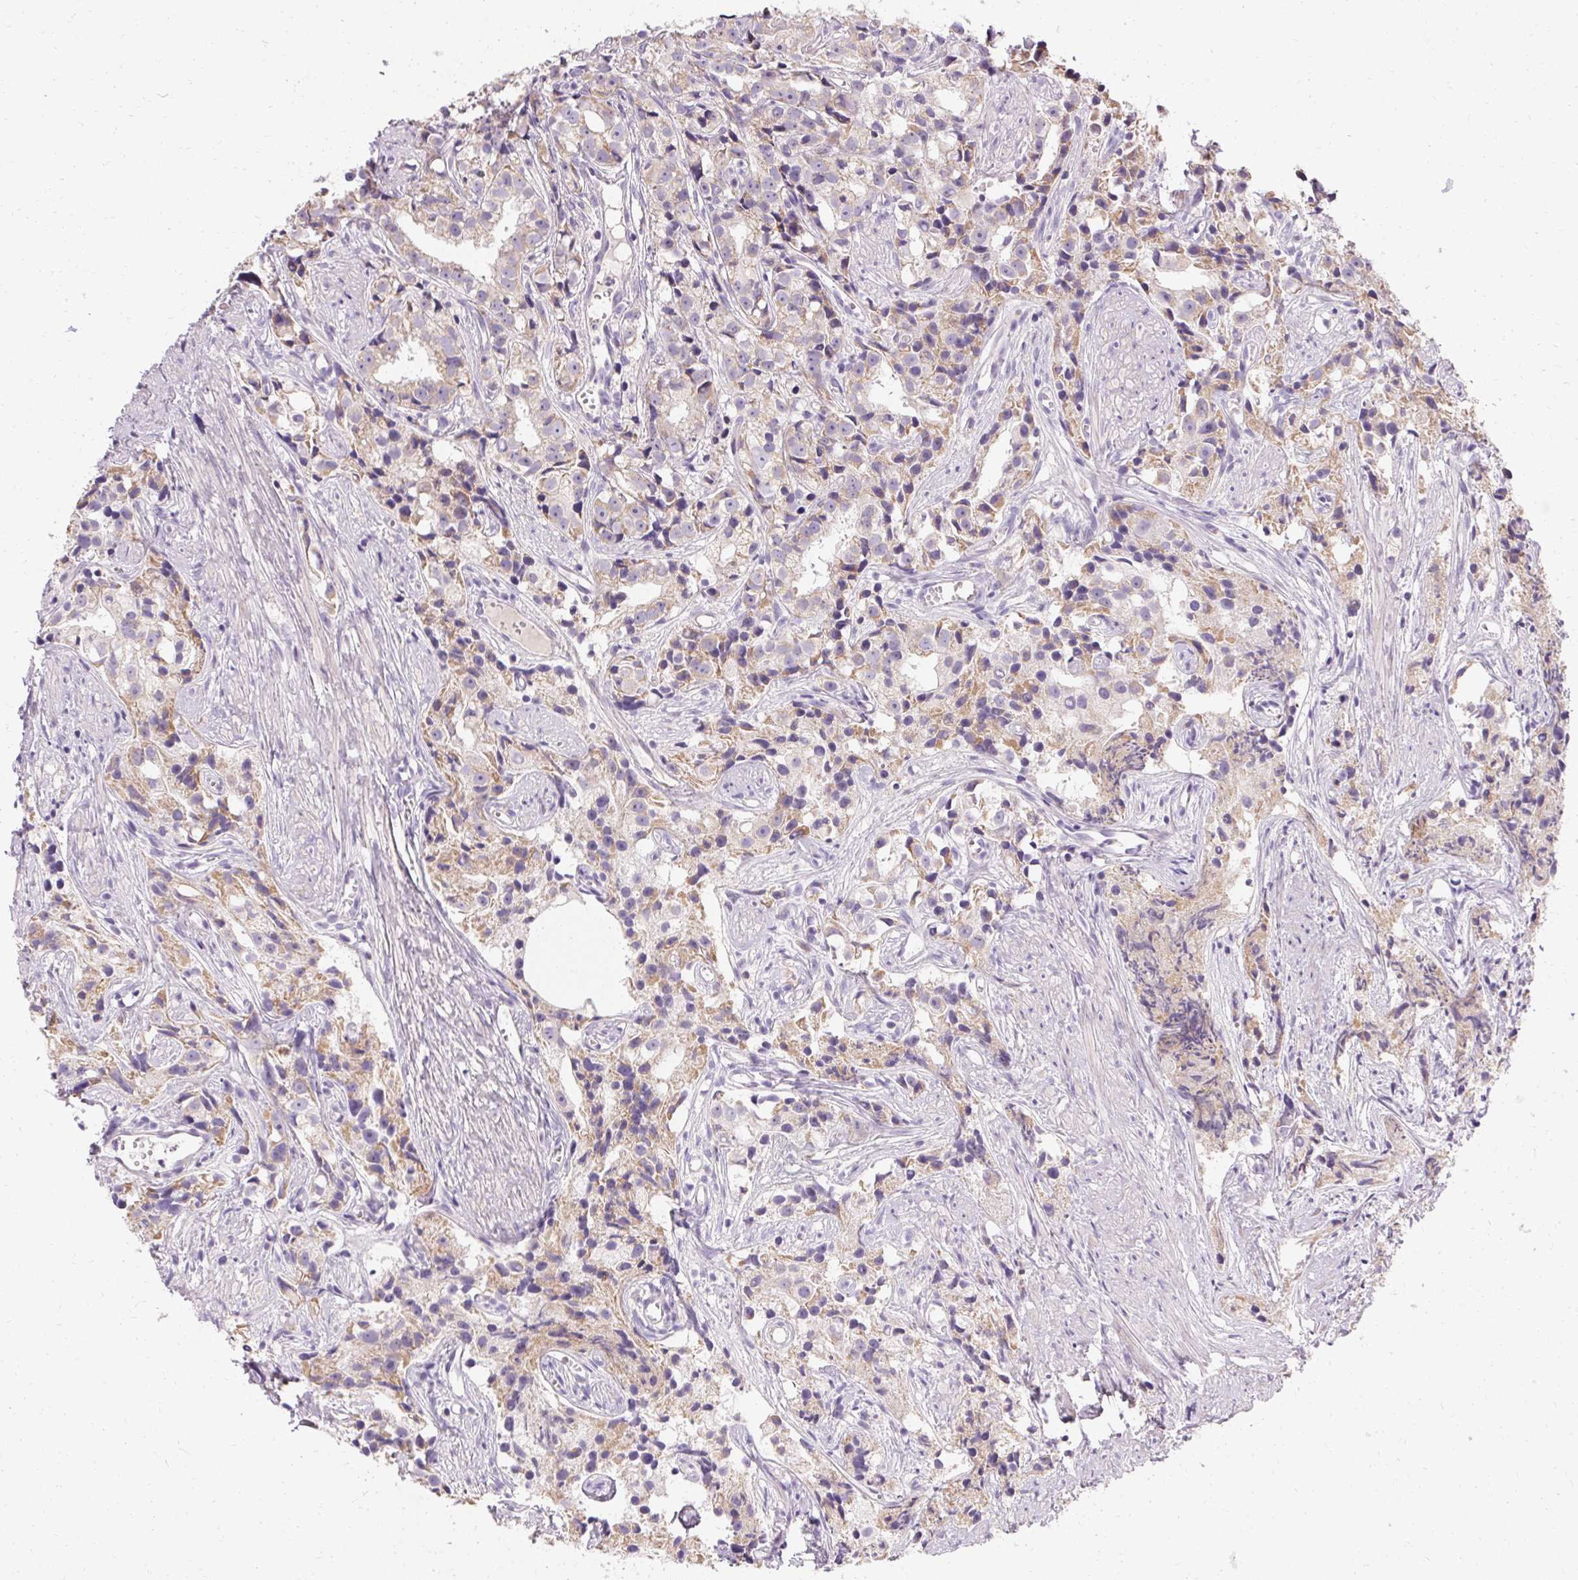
{"staining": {"intensity": "weak", "quantity": "25%-75%", "location": "cytoplasmic/membranous"}, "tissue": "prostate cancer", "cell_type": "Tumor cells", "image_type": "cancer", "snomed": [{"axis": "morphology", "description": "Adenocarcinoma, High grade"}, {"axis": "topography", "description": "Prostate"}], "caption": "Approximately 25%-75% of tumor cells in human prostate cancer (adenocarcinoma (high-grade)) reveal weak cytoplasmic/membranous protein expression as visualized by brown immunohistochemical staining.", "gene": "TRIP13", "patient": {"sex": "male", "age": 75}}